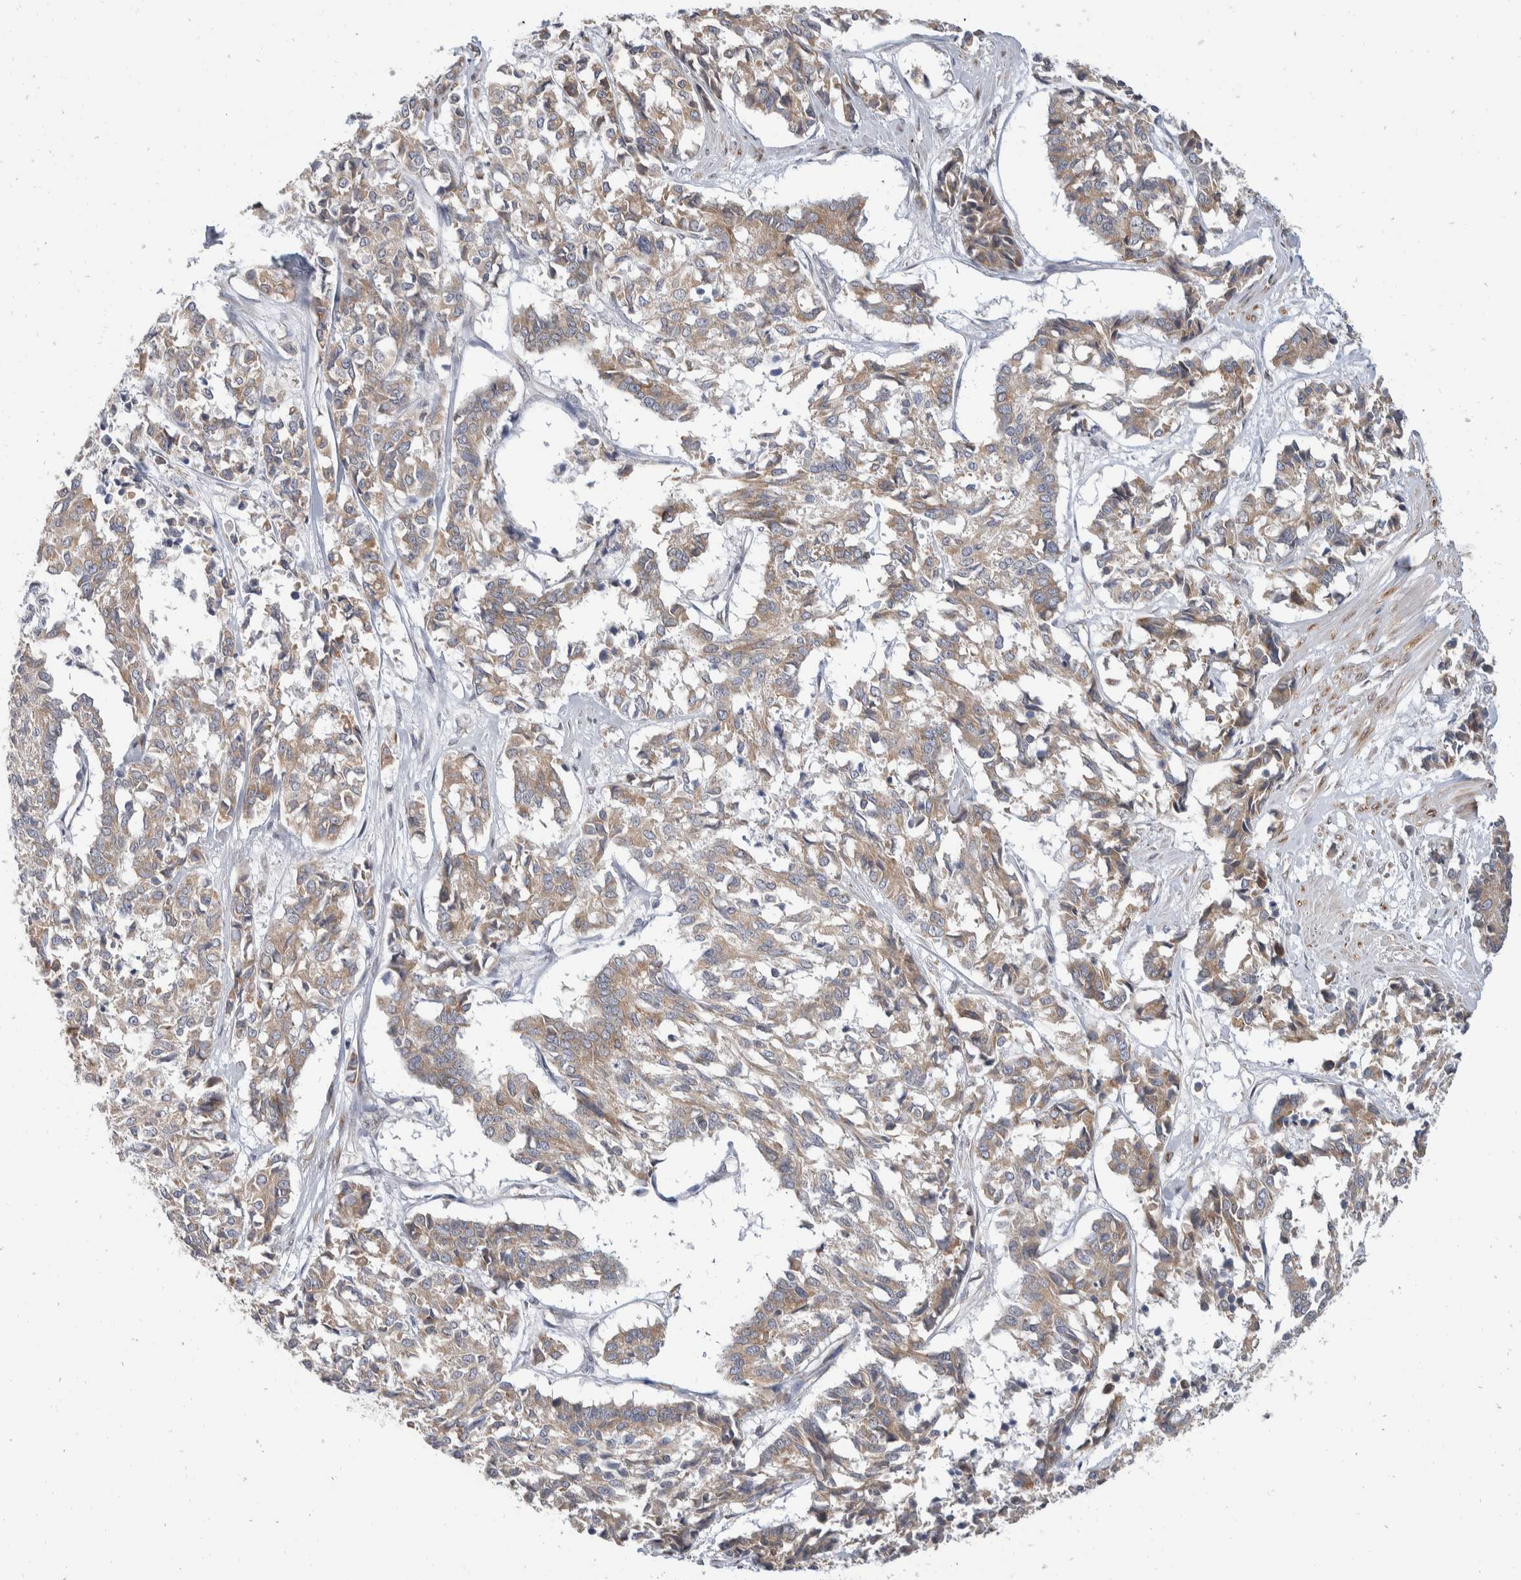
{"staining": {"intensity": "weak", "quantity": ">75%", "location": "cytoplasmic/membranous"}, "tissue": "cervical cancer", "cell_type": "Tumor cells", "image_type": "cancer", "snomed": [{"axis": "morphology", "description": "Squamous cell carcinoma, NOS"}, {"axis": "topography", "description": "Cervix"}], "caption": "Protein analysis of cervical cancer tissue exhibits weak cytoplasmic/membranous positivity in approximately >75% of tumor cells.", "gene": "TMEM245", "patient": {"sex": "female", "age": 35}}